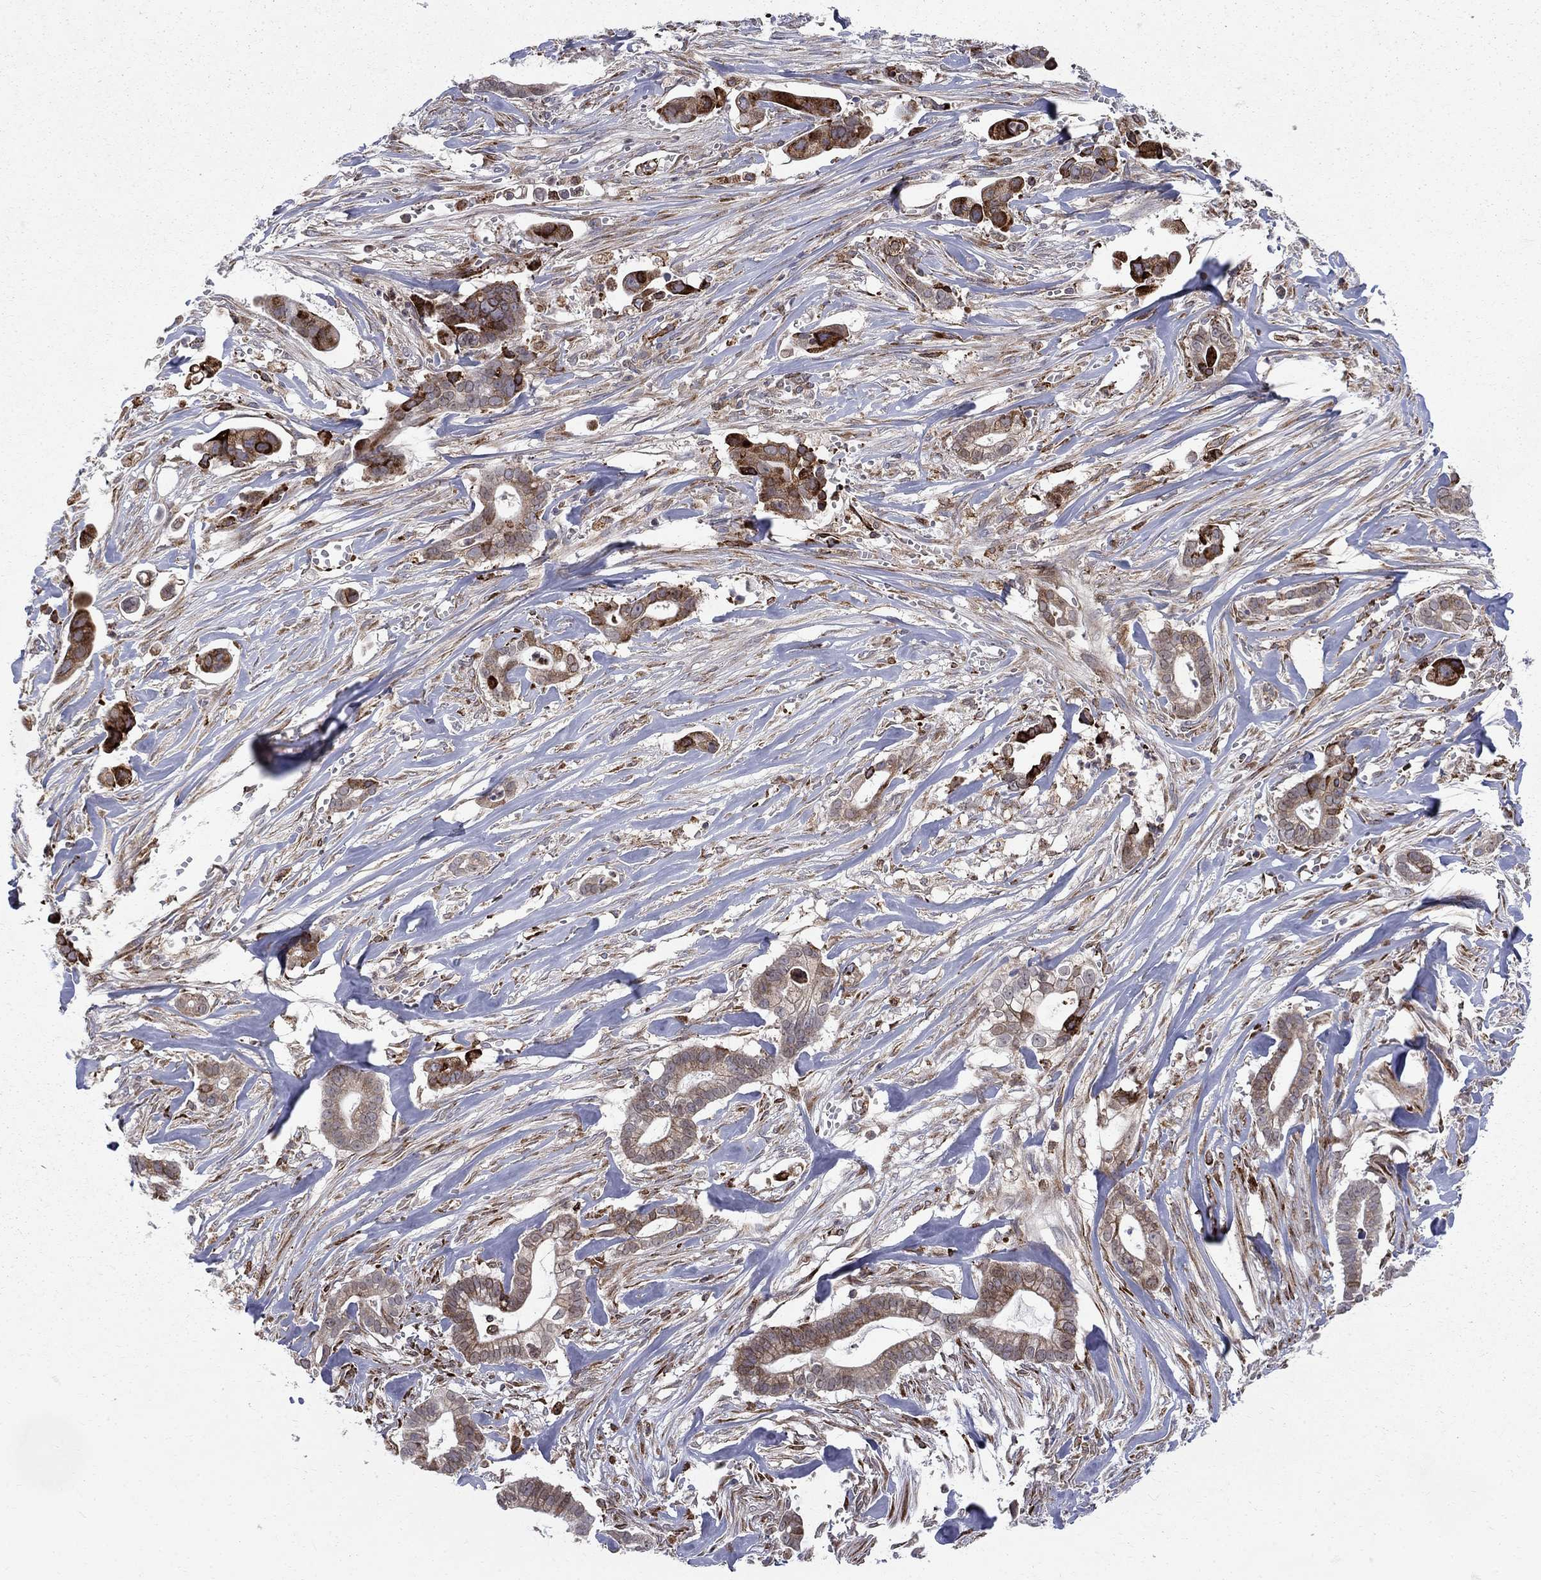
{"staining": {"intensity": "strong", "quantity": "<25%", "location": "cytoplasmic/membranous,nuclear"}, "tissue": "pancreatic cancer", "cell_type": "Tumor cells", "image_type": "cancer", "snomed": [{"axis": "morphology", "description": "Adenocarcinoma, NOS"}, {"axis": "topography", "description": "Pancreas"}], "caption": "Pancreatic cancer was stained to show a protein in brown. There is medium levels of strong cytoplasmic/membranous and nuclear staining in about <25% of tumor cells. Nuclei are stained in blue.", "gene": "CAB39L", "patient": {"sex": "male", "age": 61}}